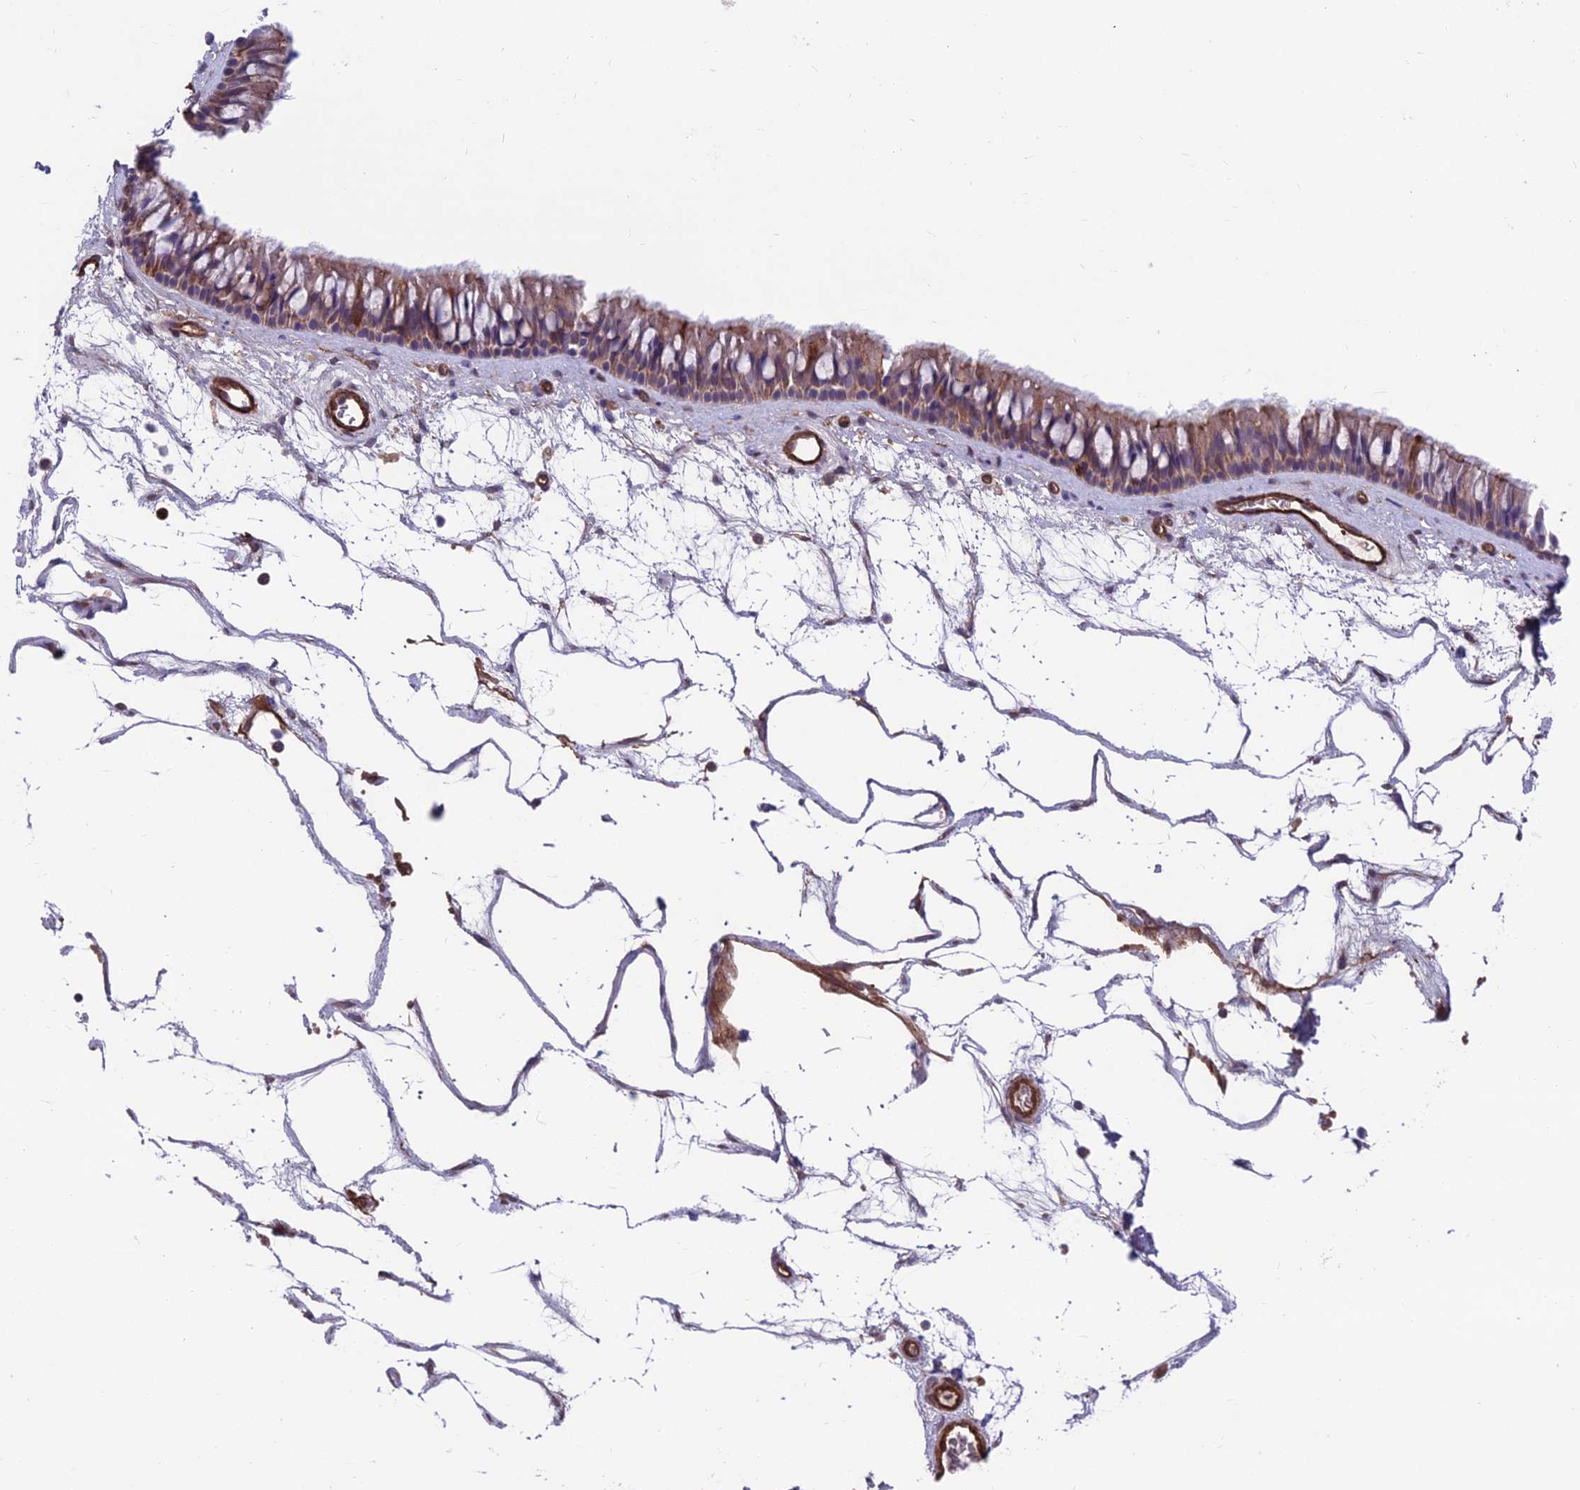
{"staining": {"intensity": "moderate", "quantity": ">75%", "location": "cytoplasmic/membranous"}, "tissue": "nasopharynx", "cell_type": "Respiratory epithelial cells", "image_type": "normal", "snomed": [{"axis": "morphology", "description": "Normal tissue, NOS"}, {"axis": "topography", "description": "Nasopharynx"}], "caption": "Protein staining of normal nasopharynx demonstrates moderate cytoplasmic/membranous expression in about >75% of respiratory epithelial cells. (DAB IHC, brown staining for protein, blue staining for nuclei).", "gene": "RTN4RL1", "patient": {"sex": "male", "age": 64}}